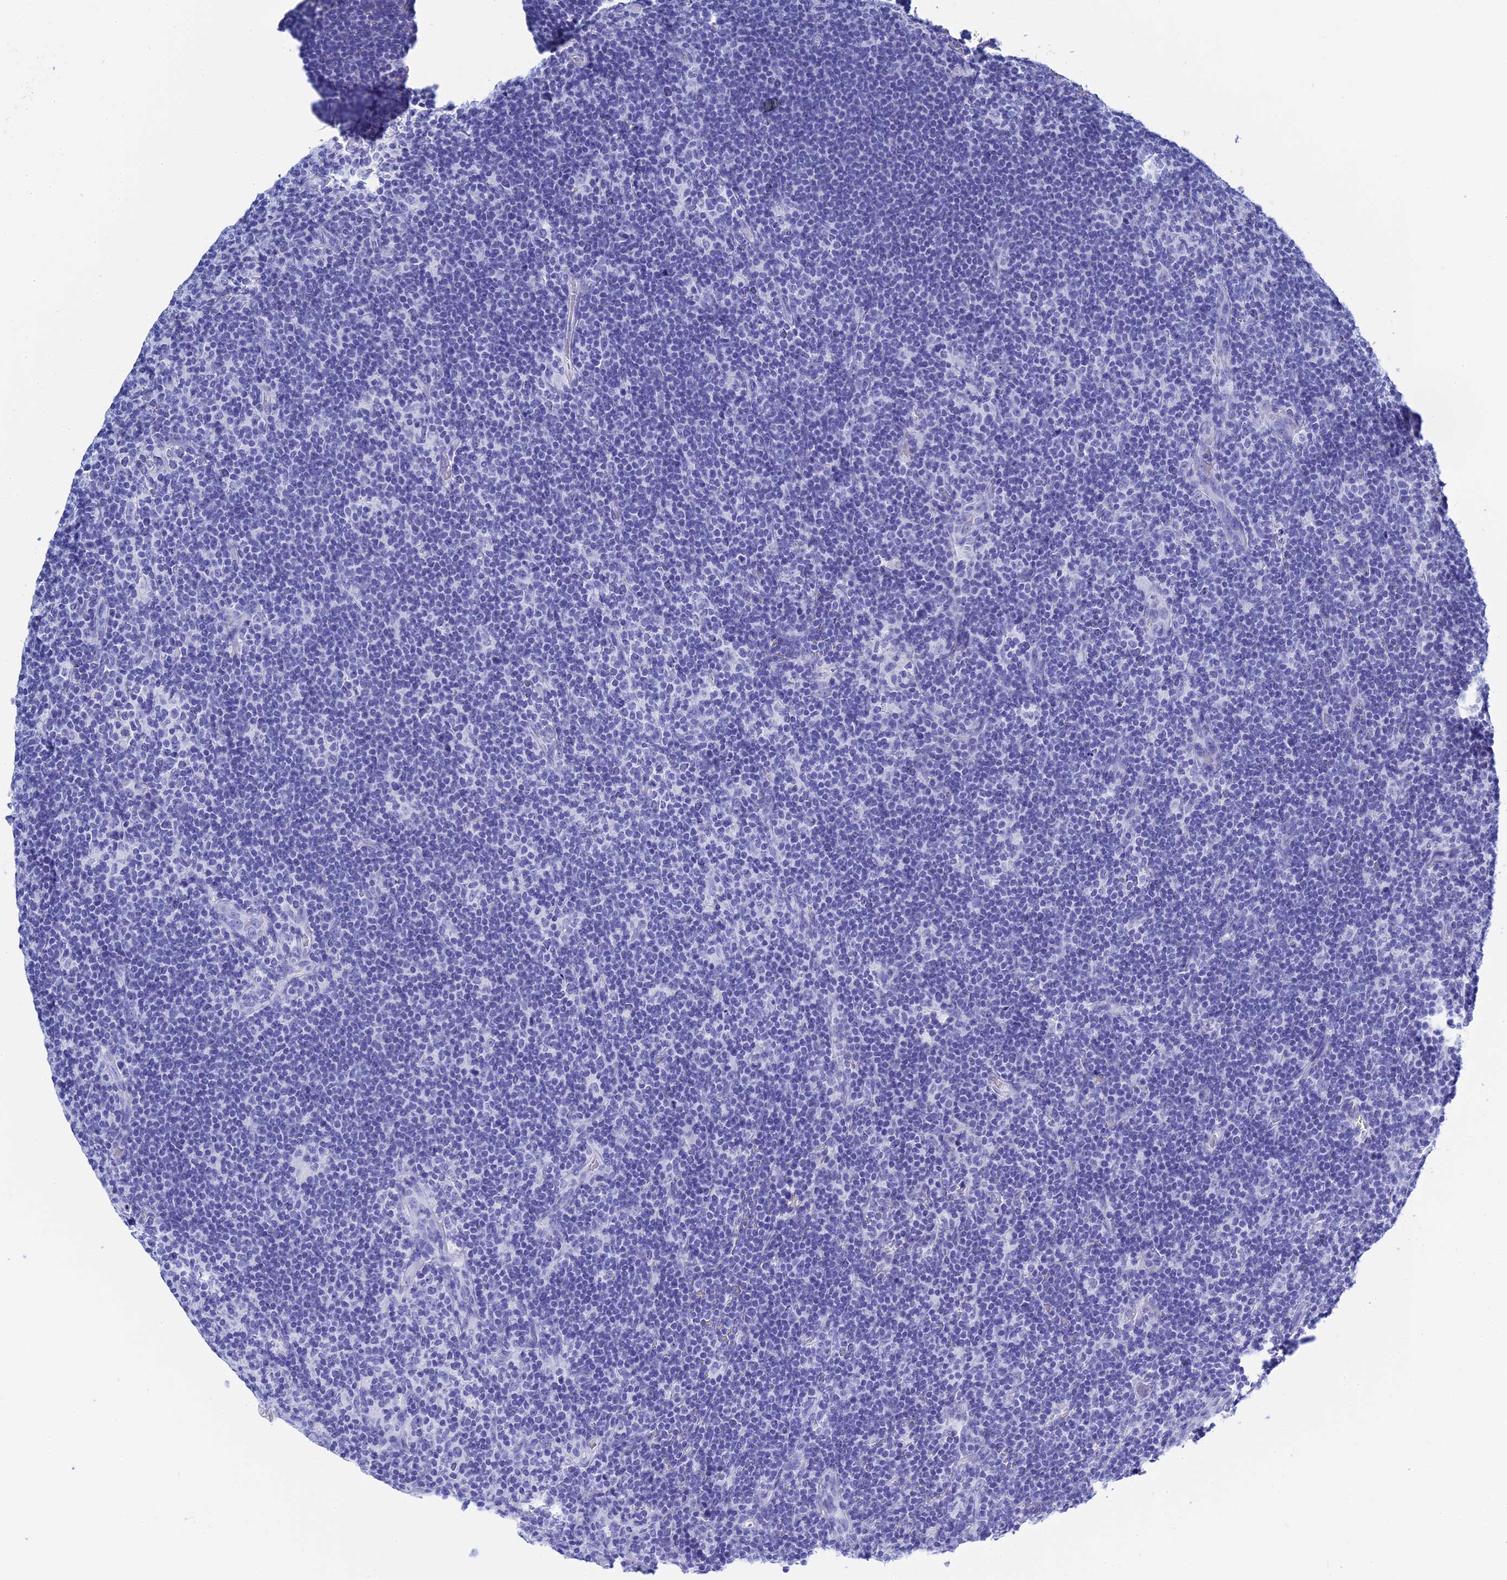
{"staining": {"intensity": "negative", "quantity": "none", "location": "none"}, "tissue": "lymphoma", "cell_type": "Tumor cells", "image_type": "cancer", "snomed": [{"axis": "morphology", "description": "Hodgkin's disease, NOS"}, {"axis": "topography", "description": "Lymph node"}], "caption": "Immunohistochemical staining of human lymphoma reveals no significant expression in tumor cells.", "gene": "TEX101", "patient": {"sex": "female", "age": 57}}